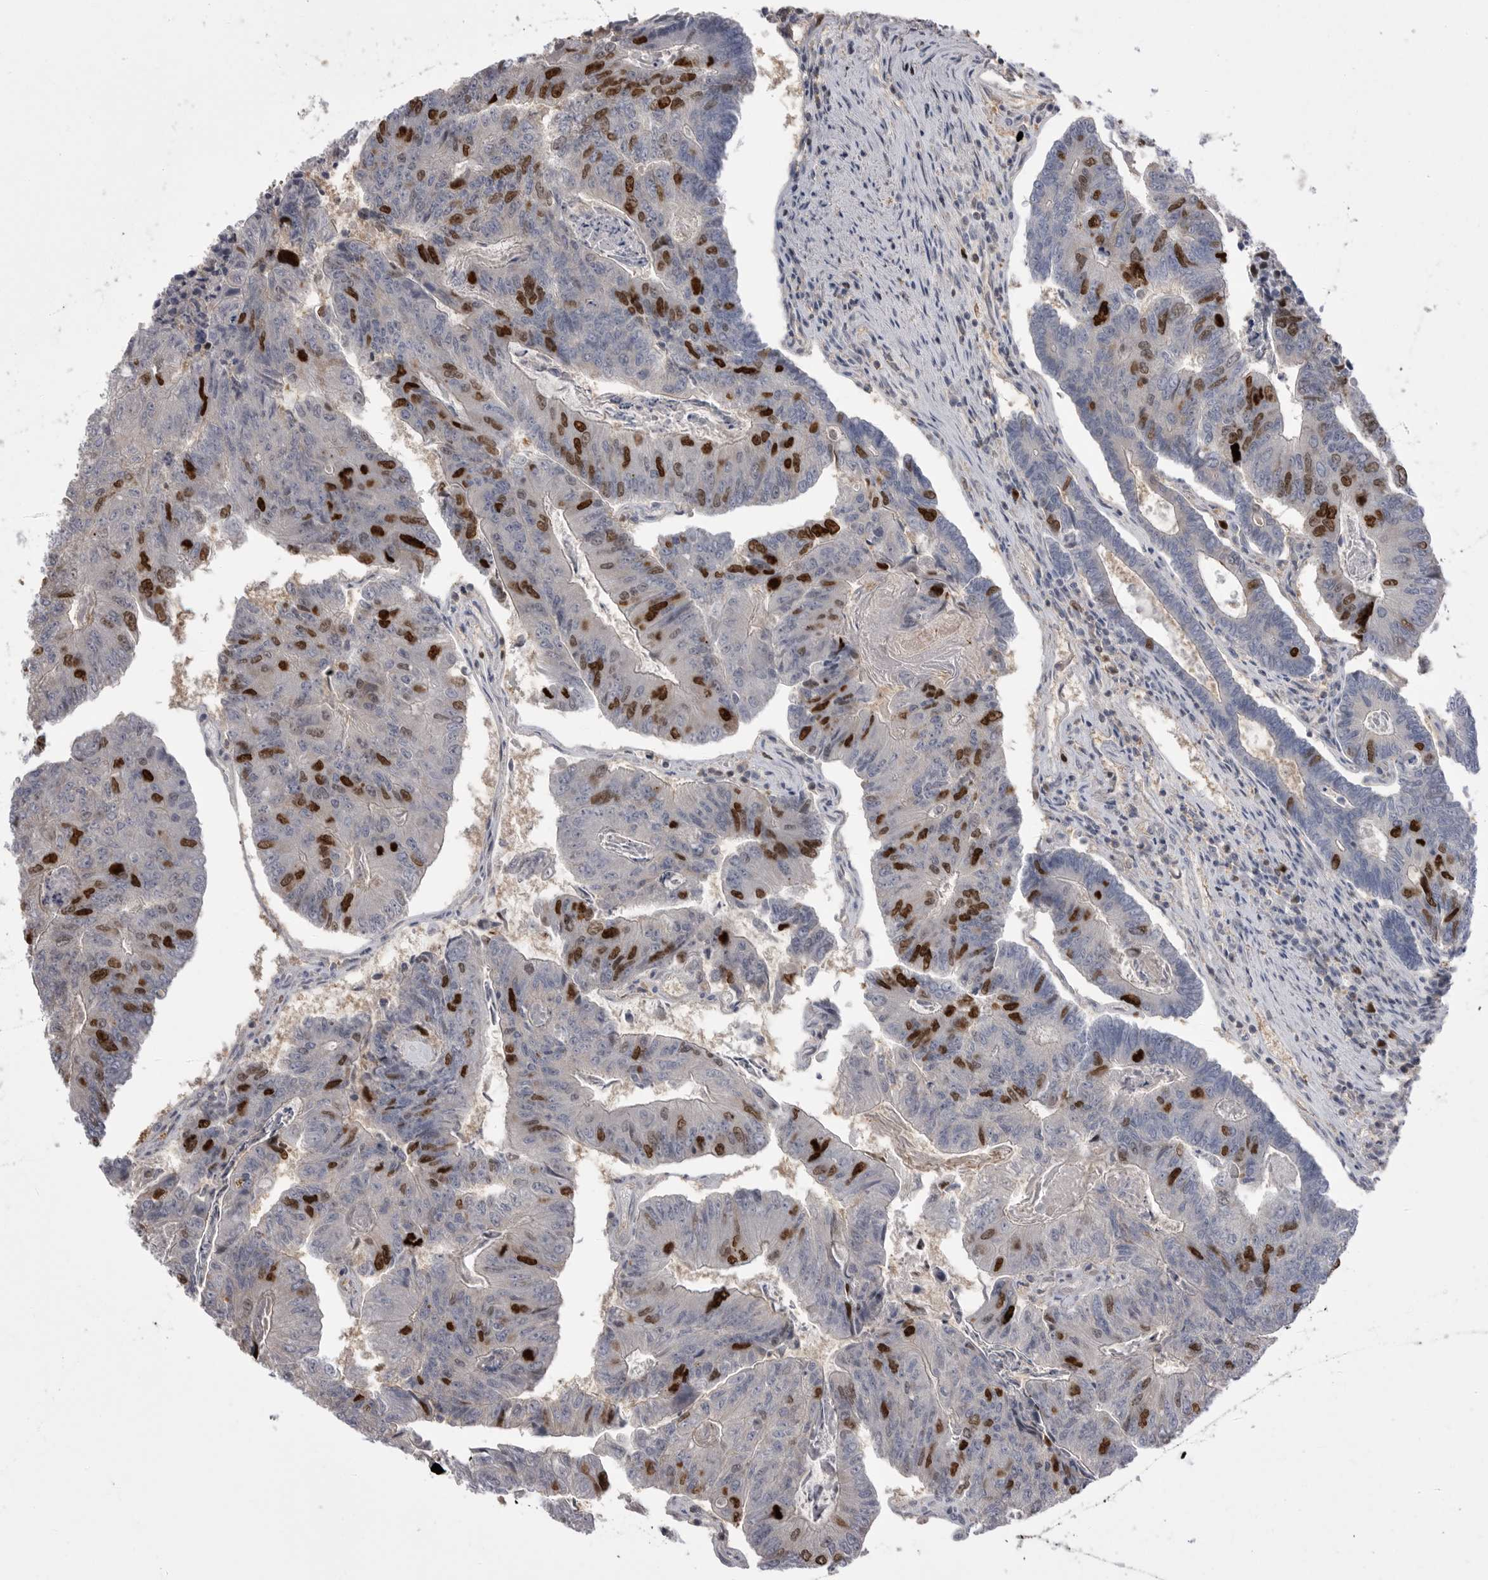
{"staining": {"intensity": "strong", "quantity": "<25%", "location": "nuclear"}, "tissue": "colorectal cancer", "cell_type": "Tumor cells", "image_type": "cancer", "snomed": [{"axis": "morphology", "description": "Adenocarcinoma, NOS"}, {"axis": "topography", "description": "Colon"}], "caption": "Protein staining of adenocarcinoma (colorectal) tissue exhibits strong nuclear expression in approximately <25% of tumor cells.", "gene": "TOP2A", "patient": {"sex": "female", "age": 67}}